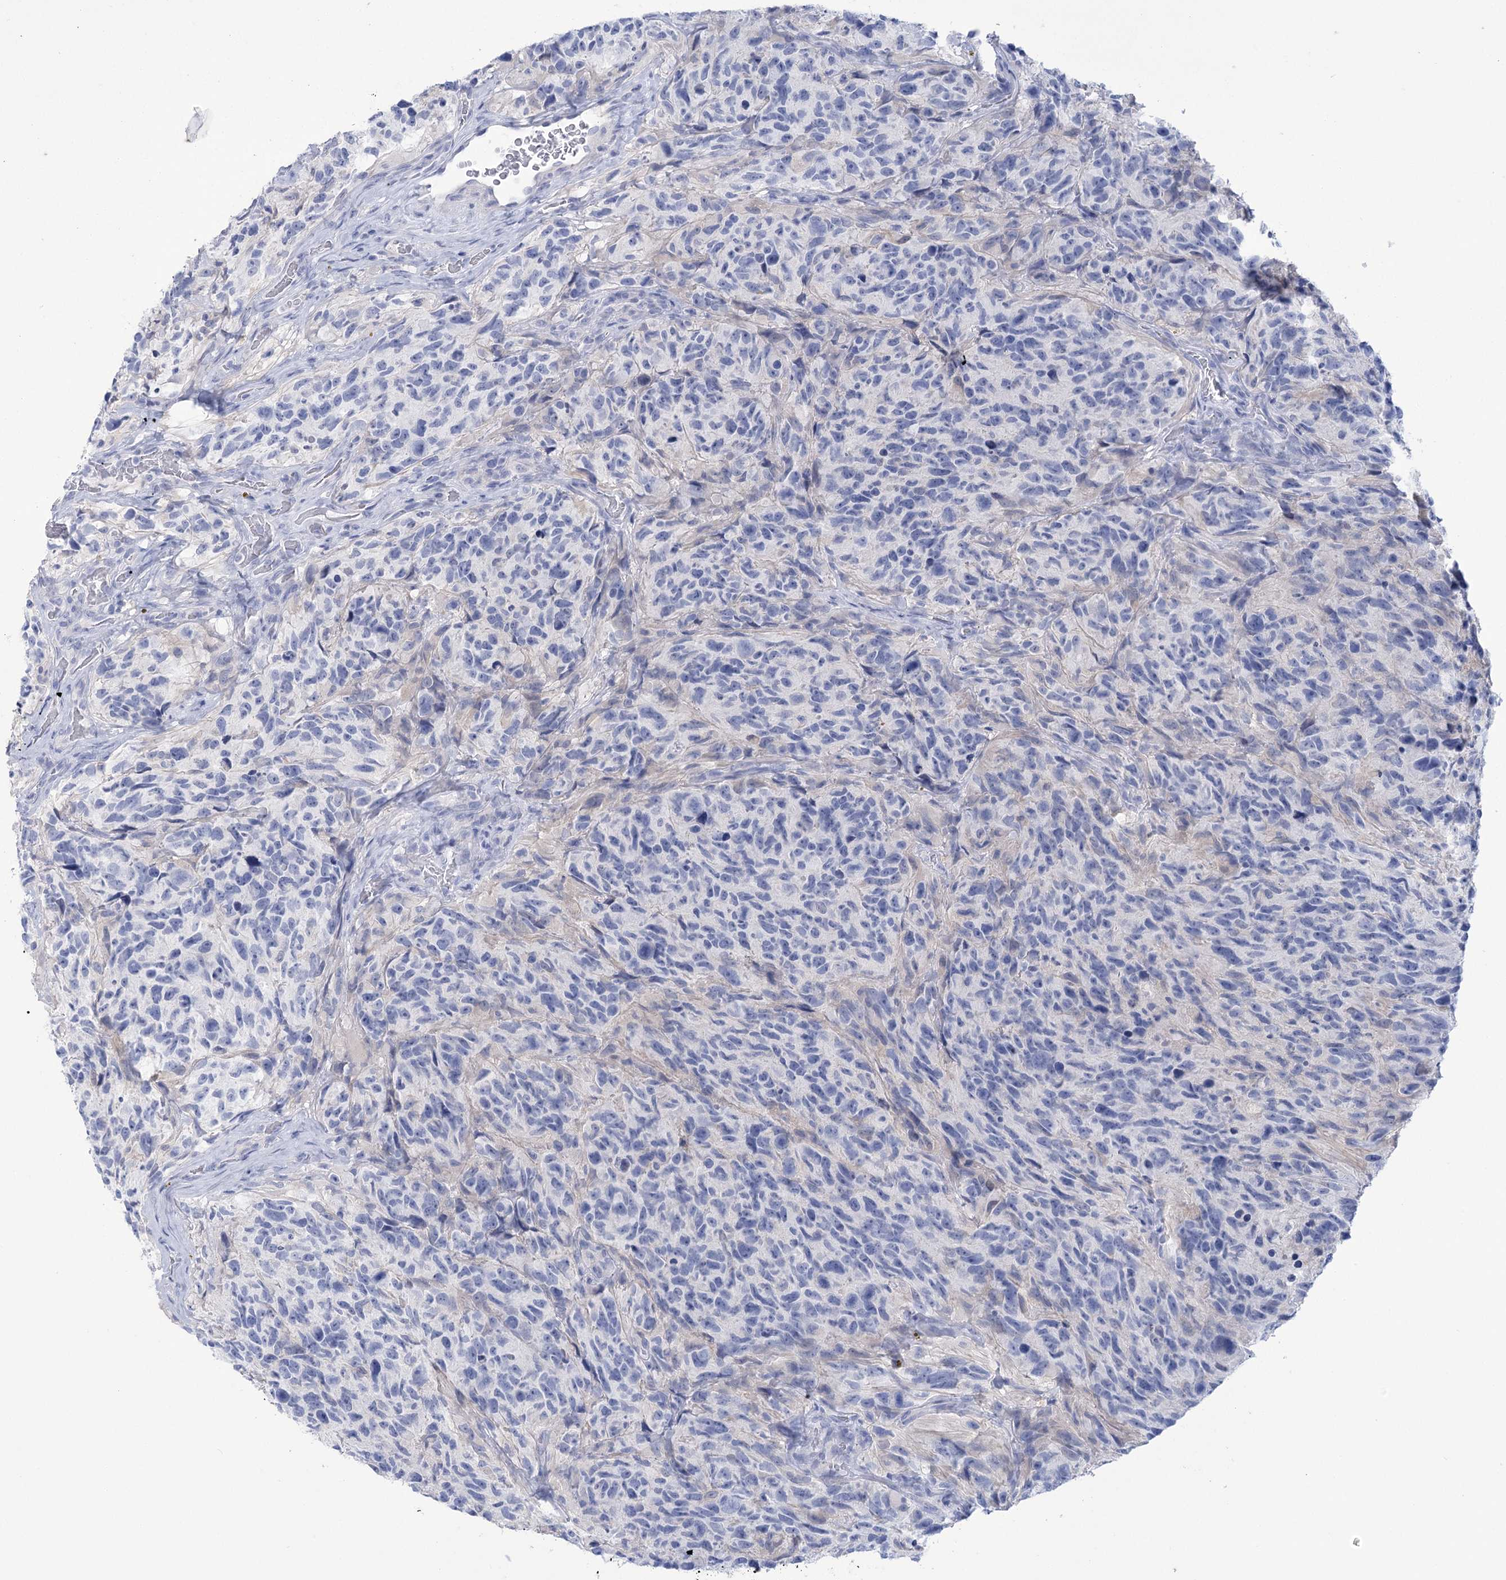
{"staining": {"intensity": "negative", "quantity": "none", "location": "none"}, "tissue": "glioma", "cell_type": "Tumor cells", "image_type": "cancer", "snomed": [{"axis": "morphology", "description": "Glioma, malignant, High grade"}, {"axis": "topography", "description": "Brain"}], "caption": "Protein analysis of high-grade glioma (malignant) reveals no significant positivity in tumor cells.", "gene": "PBLD", "patient": {"sex": "male", "age": 69}}